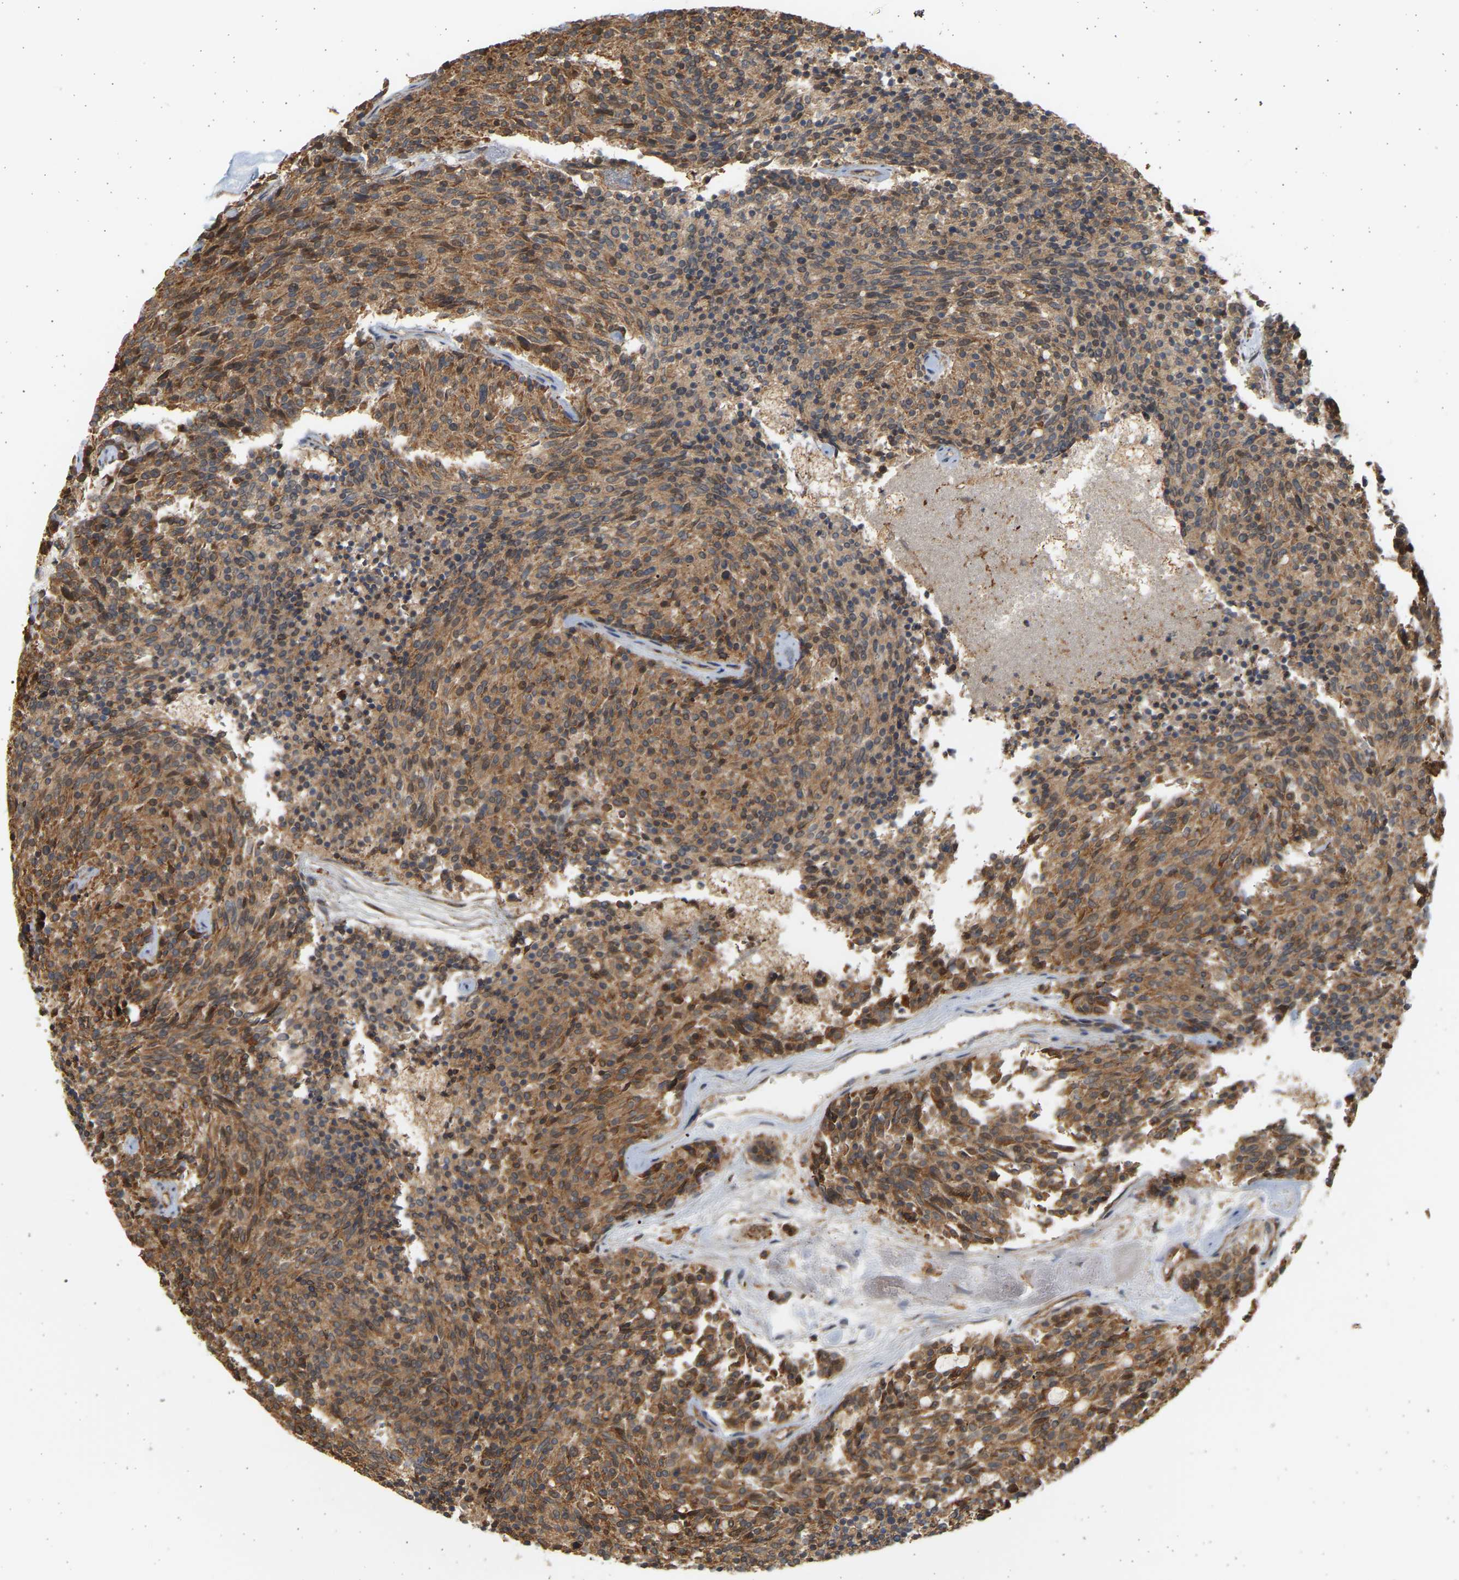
{"staining": {"intensity": "moderate", "quantity": ">75%", "location": "cytoplasmic/membranous"}, "tissue": "carcinoid", "cell_type": "Tumor cells", "image_type": "cancer", "snomed": [{"axis": "morphology", "description": "Carcinoid, malignant, NOS"}, {"axis": "topography", "description": "Pancreas"}], "caption": "Tumor cells show medium levels of moderate cytoplasmic/membranous staining in about >75% of cells in human carcinoid.", "gene": "B4GALT6", "patient": {"sex": "female", "age": 54}}